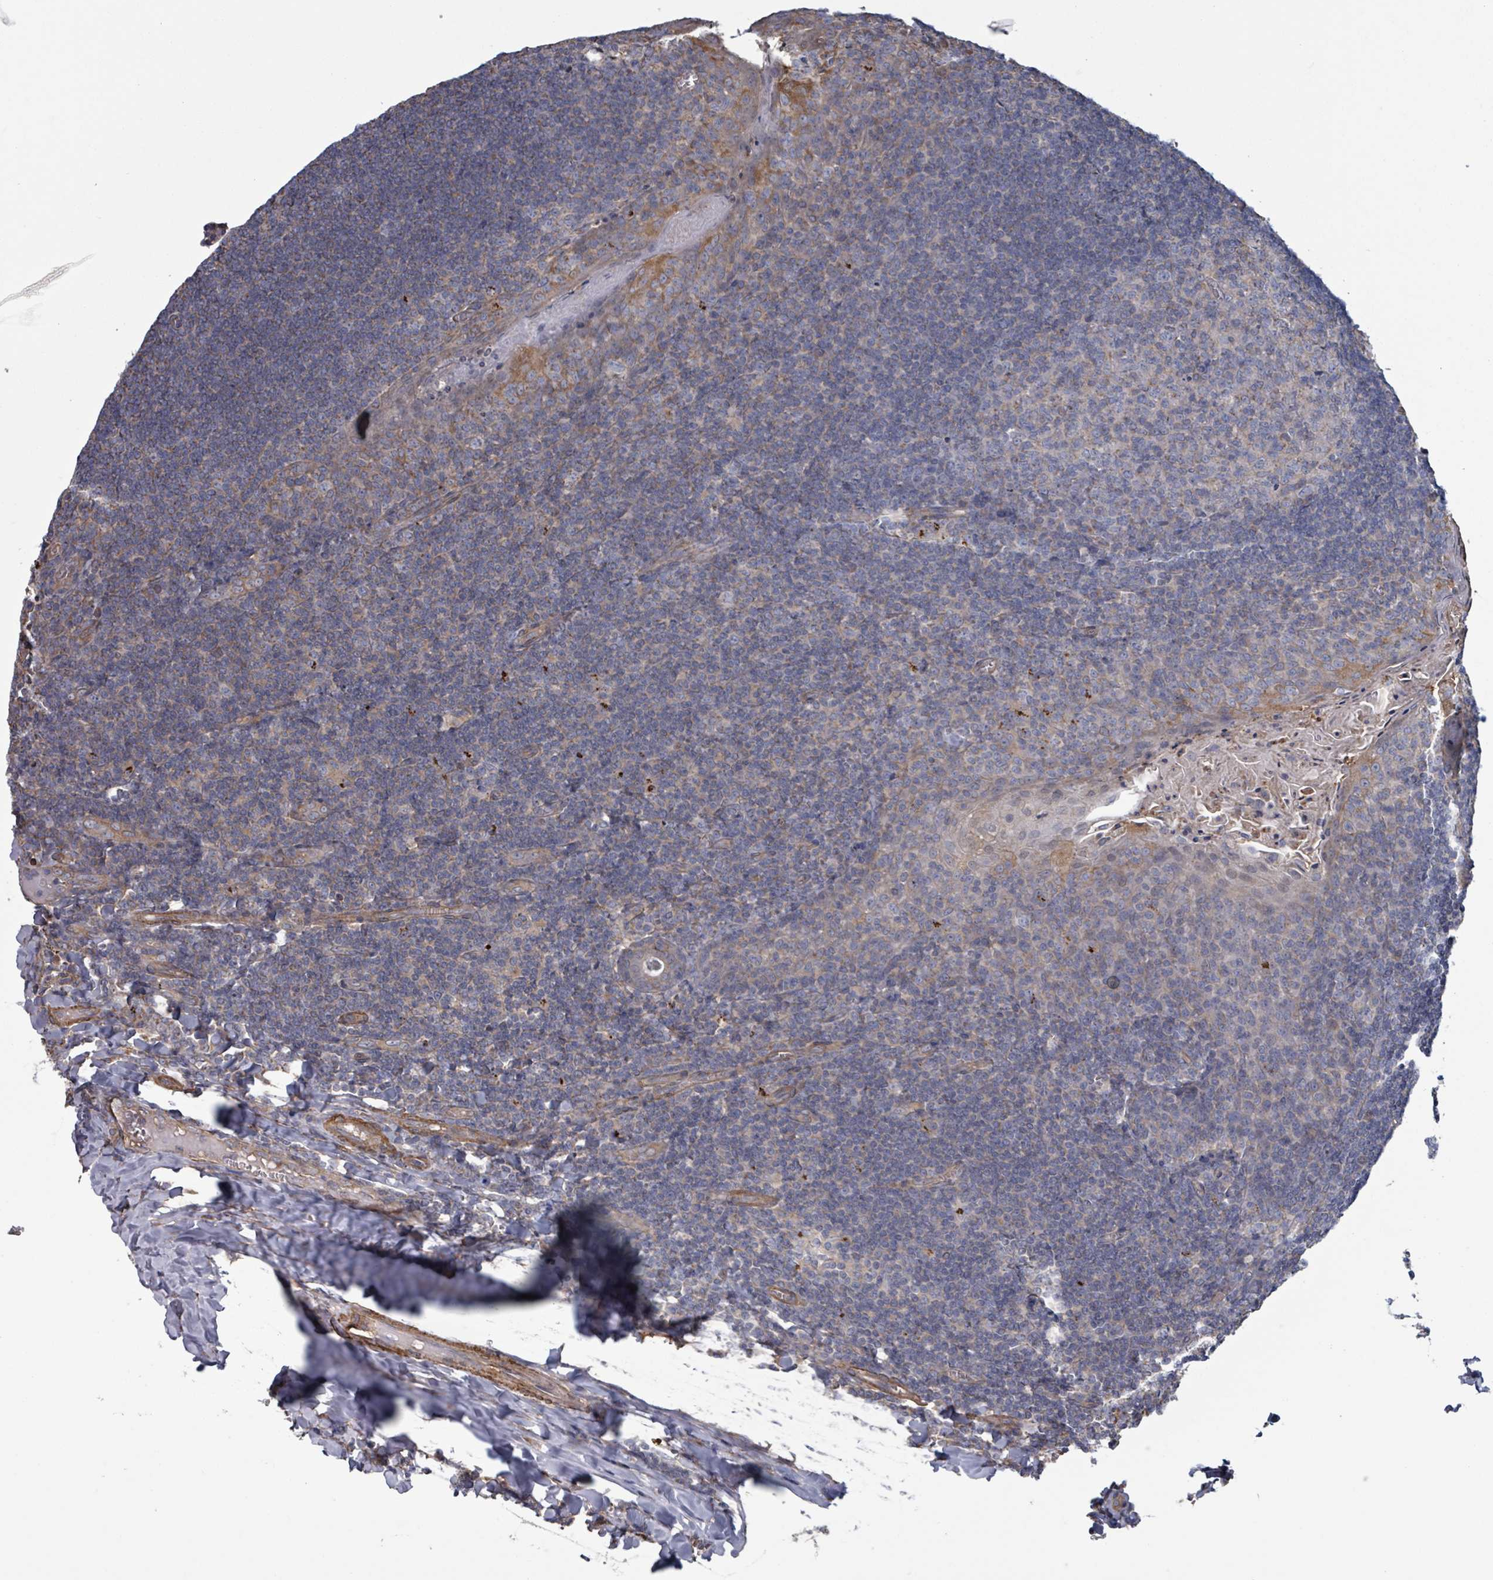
{"staining": {"intensity": "weak", "quantity": "<25%", "location": "cytoplasmic/membranous"}, "tissue": "tonsil", "cell_type": "Germinal center cells", "image_type": "normal", "snomed": [{"axis": "morphology", "description": "Normal tissue, NOS"}, {"axis": "topography", "description": "Tonsil"}], "caption": "DAB immunohistochemical staining of normal human tonsil displays no significant expression in germinal center cells. The staining was performed using DAB (3,3'-diaminobenzidine) to visualize the protein expression in brown, while the nuclei were stained in blue with hematoxylin (Magnification: 20x).", "gene": "ADCK1", "patient": {"sex": "male", "age": 27}}